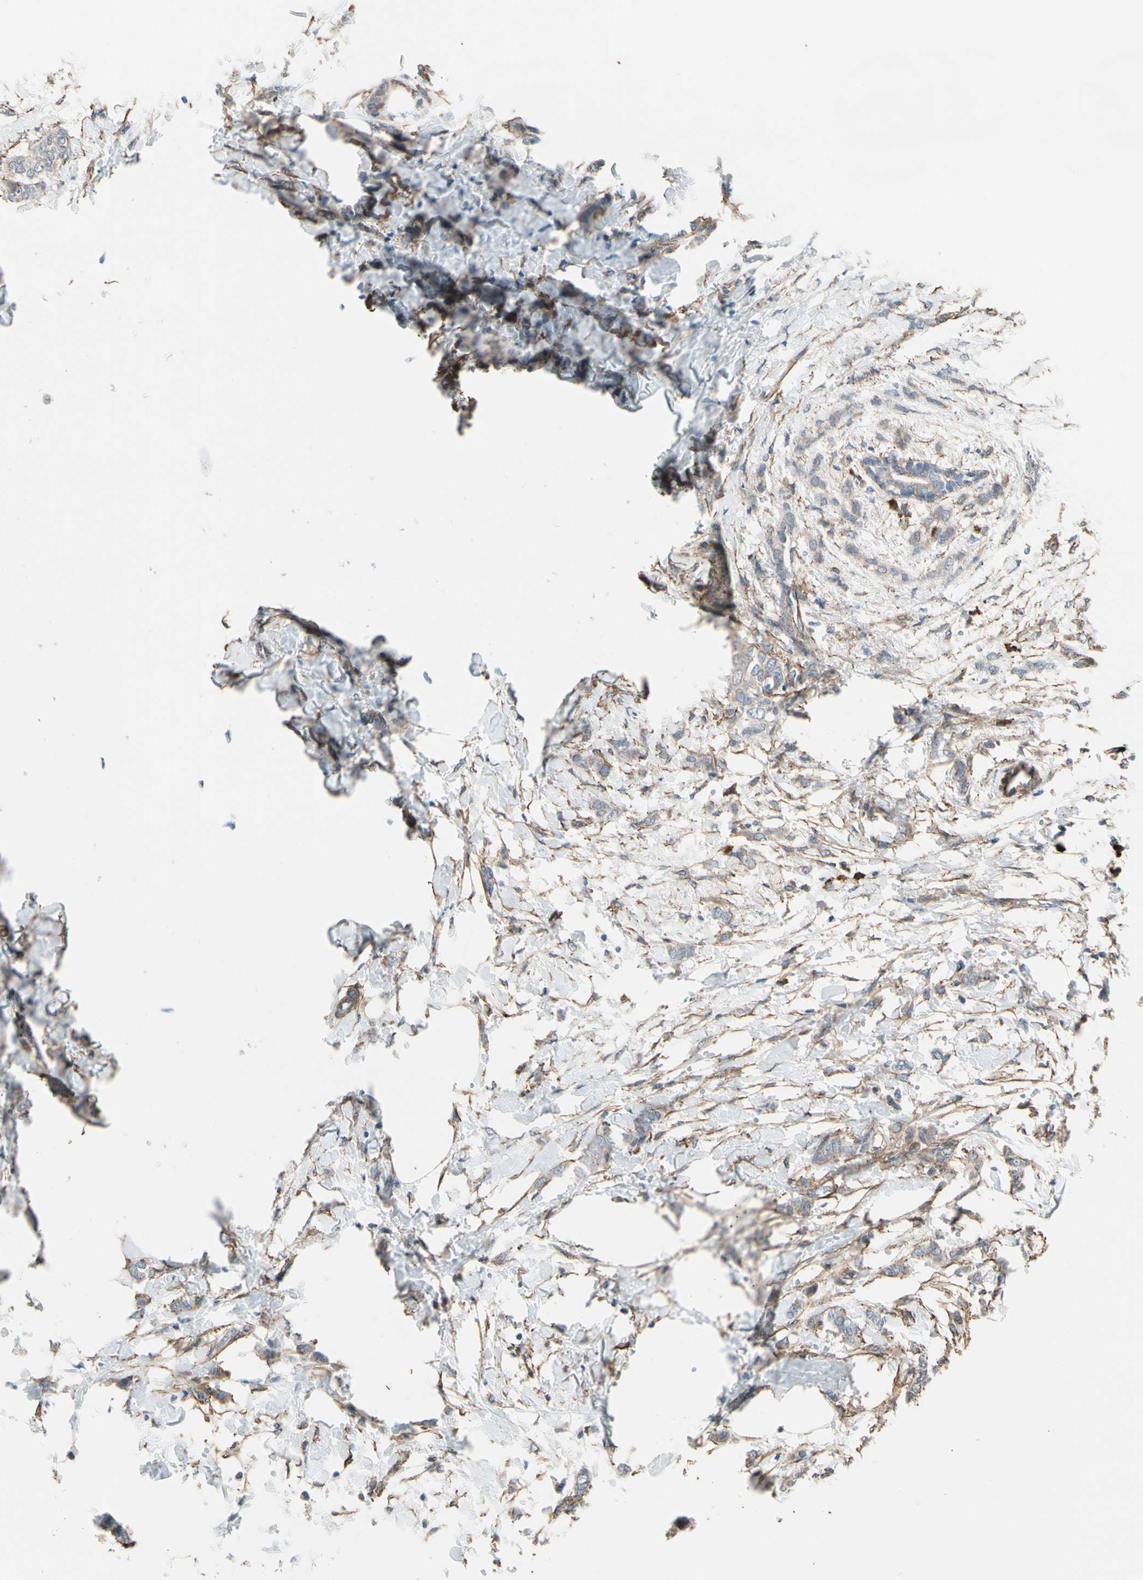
{"staining": {"intensity": "weak", "quantity": ">75%", "location": "cytoplasmic/membranous"}, "tissue": "breast cancer", "cell_type": "Tumor cells", "image_type": "cancer", "snomed": [{"axis": "morphology", "description": "Lobular carcinoma, in situ"}, {"axis": "morphology", "description": "Lobular carcinoma"}, {"axis": "topography", "description": "Breast"}], "caption": "Immunohistochemistry photomicrograph of breast cancer (lobular carcinoma) stained for a protein (brown), which displays low levels of weak cytoplasmic/membranous expression in approximately >75% of tumor cells.", "gene": "LIMK2", "patient": {"sex": "female", "age": 41}}